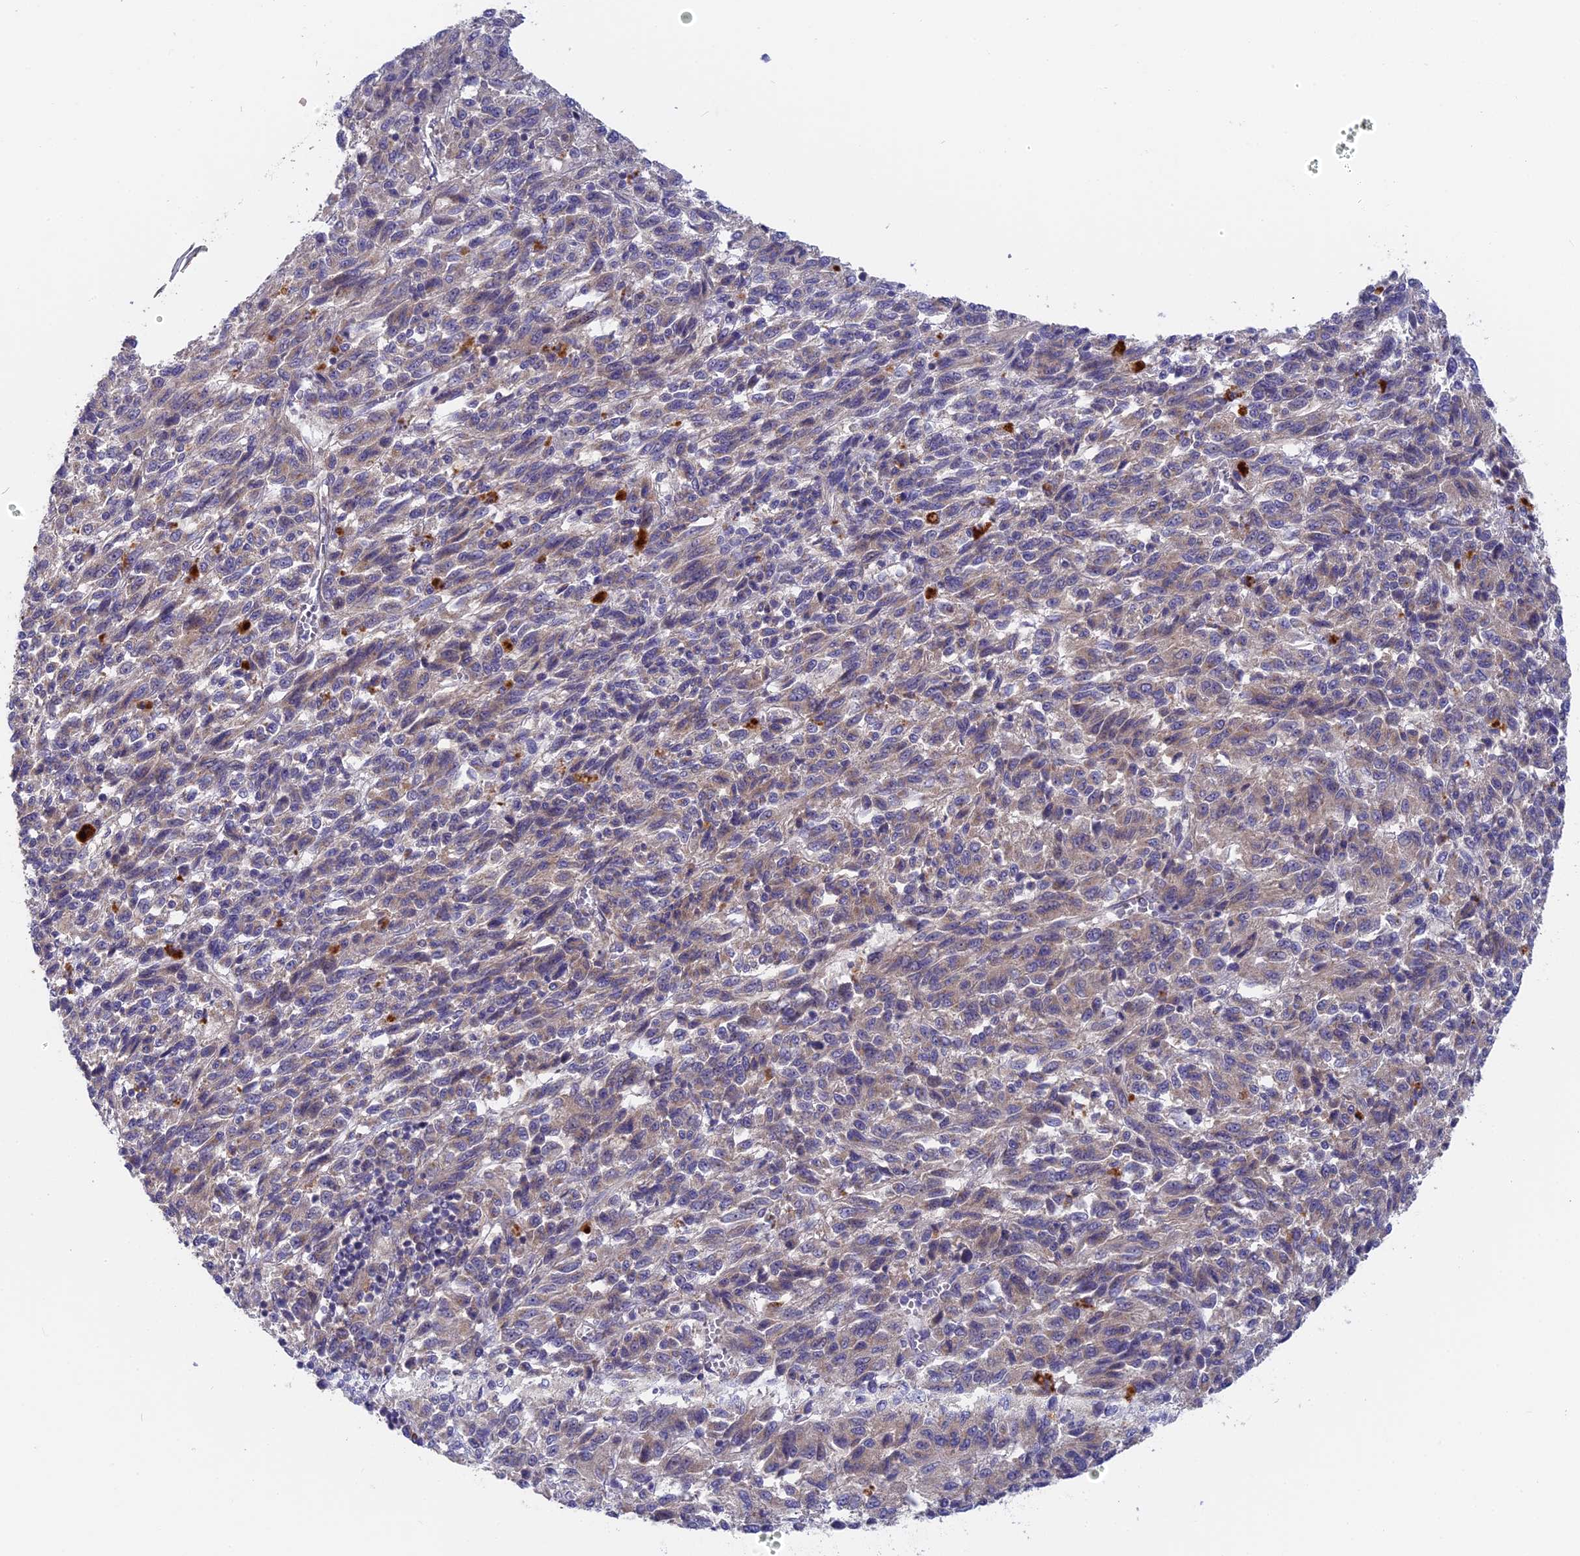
{"staining": {"intensity": "weak", "quantity": "<25%", "location": "cytoplasmic/membranous"}, "tissue": "melanoma", "cell_type": "Tumor cells", "image_type": "cancer", "snomed": [{"axis": "morphology", "description": "Malignant melanoma, Metastatic site"}, {"axis": "topography", "description": "Lung"}], "caption": "There is no significant expression in tumor cells of malignant melanoma (metastatic site).", "gene": "TENT4B", "patient": {"sex": "male", "age": 64}}